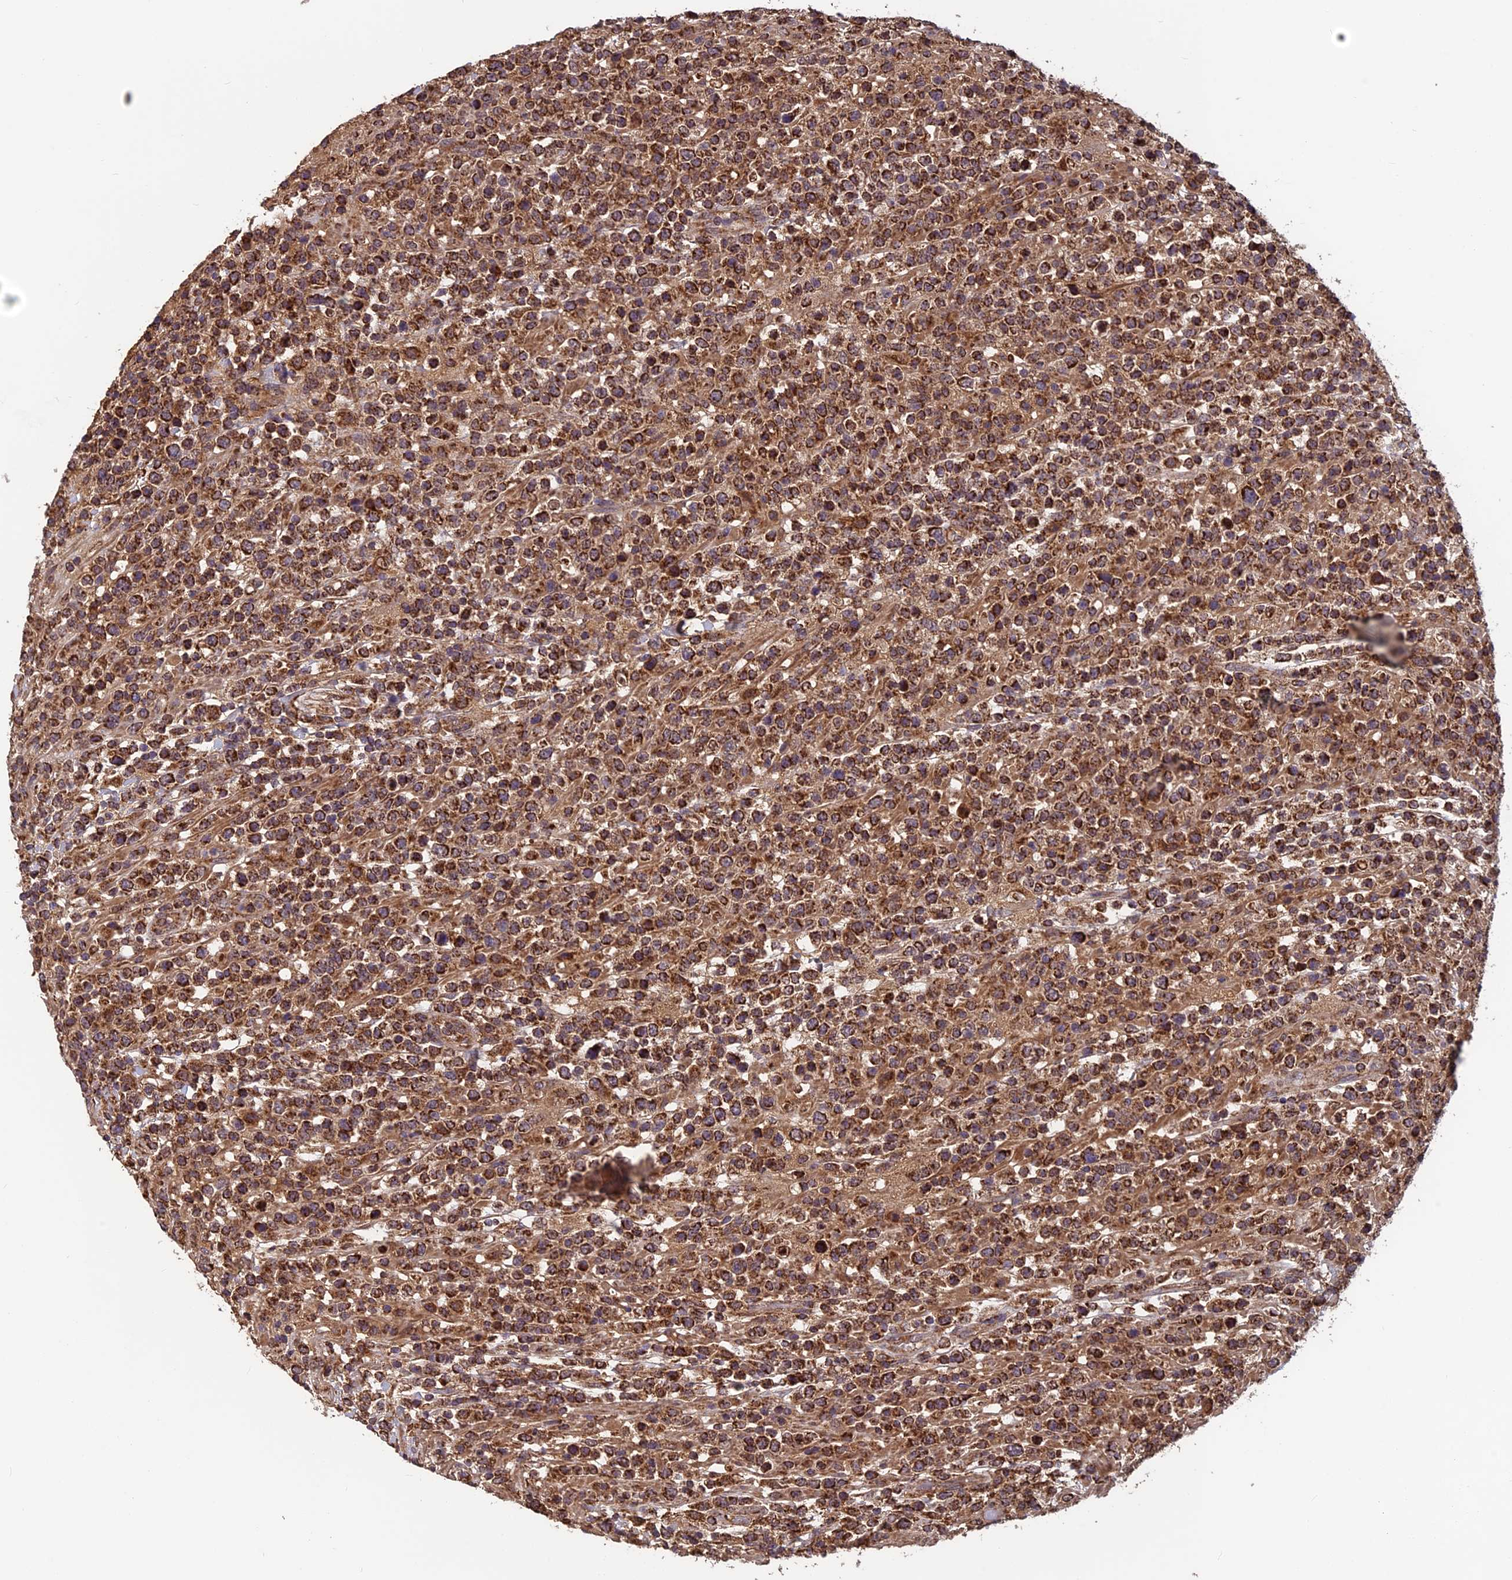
{"staining": {"intensity": "strong", "quantity": ">75%", "location": "cytoplasmic/membranous"}, "tissue": "lymphoma", "cell_type": "Tumor cells", "image_type": "cancer", "snomed": [{"axis": "morphology", "description": "Malignant lymphoma, non-Hodgkin's type, High grade"}, {"axis": "topography", "description": "Colon"}], "caption": "Protein staining demonstrates strong cytoplasmic/membranous expression in about >75% of tumor cells in lymphoma. (DAB (3,3'-diaminobenzidine) IHC with brightfield microscopy, high magnification).", "gene": "CCDC15", "patient": {"sex": "female", "age": 53}}